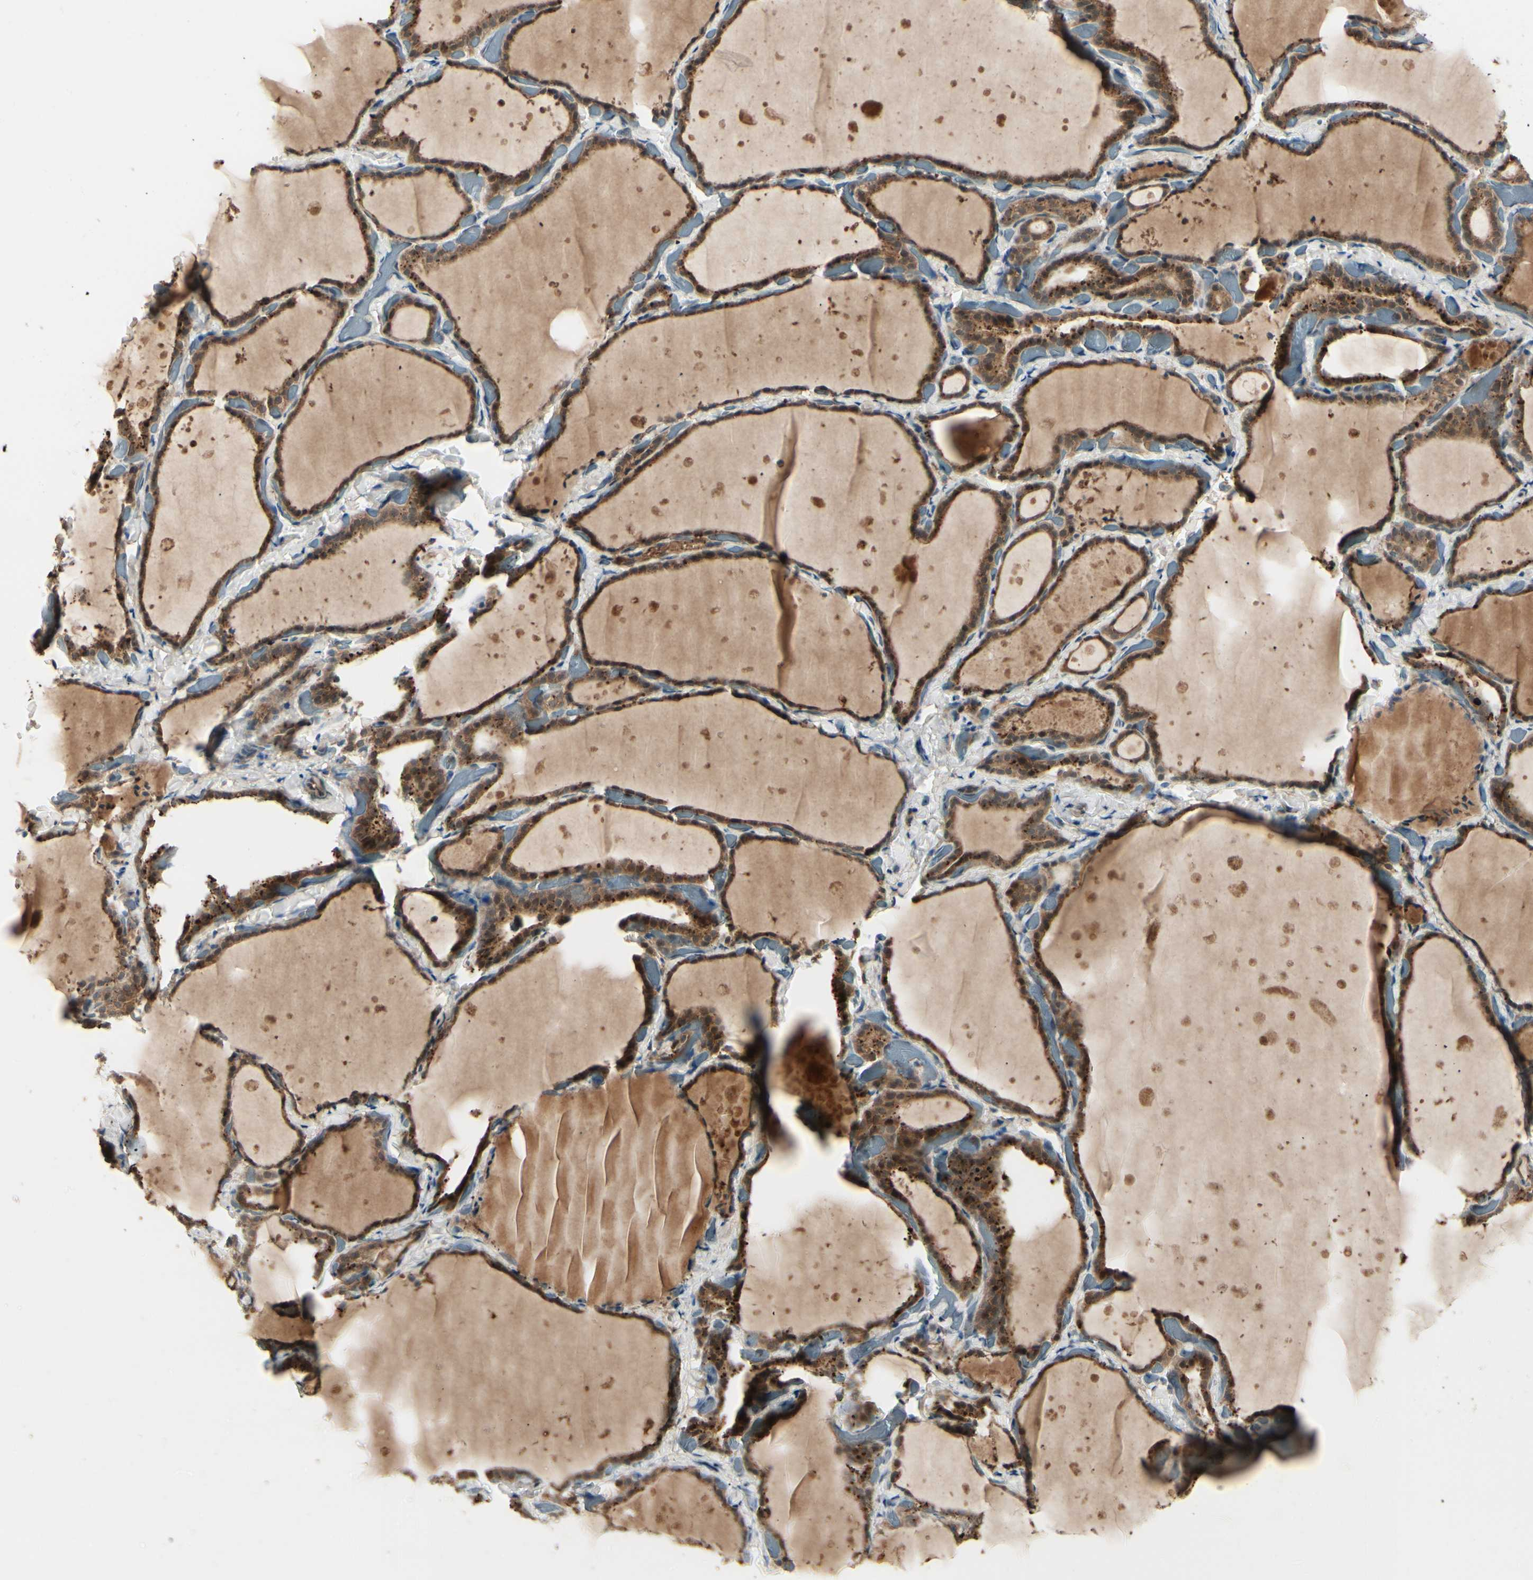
{"staining": {"intensity": "strong", "quantity": ">75%", "location": "cytoplasmic/membranous,nuclear"}, "tissue": "thyroid gland", "cell_type": "Glandular cells", "image_type": "normal", "snomed": [{"axis": "morphology", "description": "Normal tissue, NOS"}, {"axis": "topography", "description": "Thyroid gland"}], "caption": "A brown stain labels strong cytoplasmic/membranous,nuclear staining of a protein in glandular cells of benign thyroid gland.", "gene": "RNF14", "patient": {"sex": "female", "age": 44}}